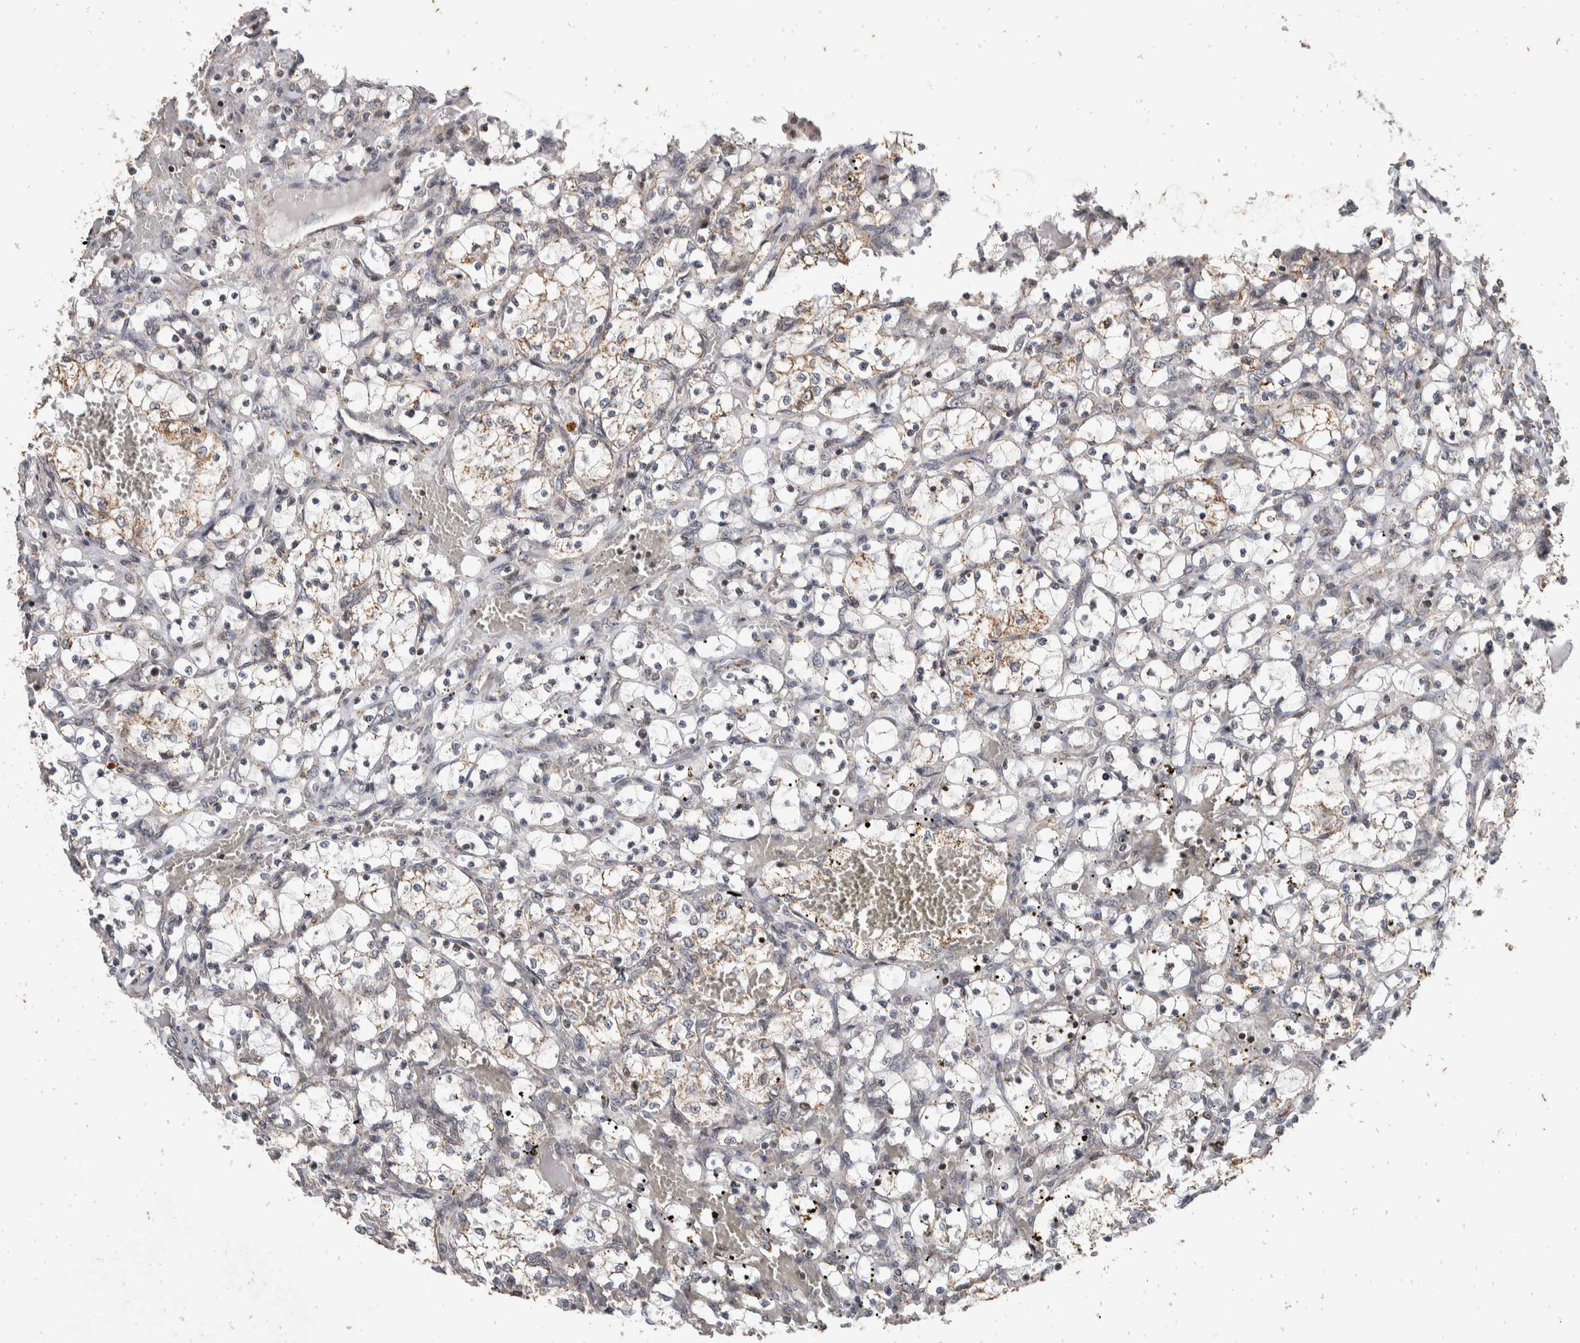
{"staining": {"intensity": "weak", "quantity": "<25%", "location": "cytoplasmic/membranous"}, "tissue": "renal cancer", "cell_type": "Tumor cells", "image_type": "cancer", "snomed": [{"axis": "morphology", "description": "Adenocarcinoma, NOS"}, {"axis": "topography", "description": "Kidney"}], "caption": "A high-resolution image shows immunohistochemistry staining of adenocarcinoma (renal), which shows no significant positivity in tumor cells.", "gene": "ATXN7L1", "patient": {"sex": "female", "age": 69}}